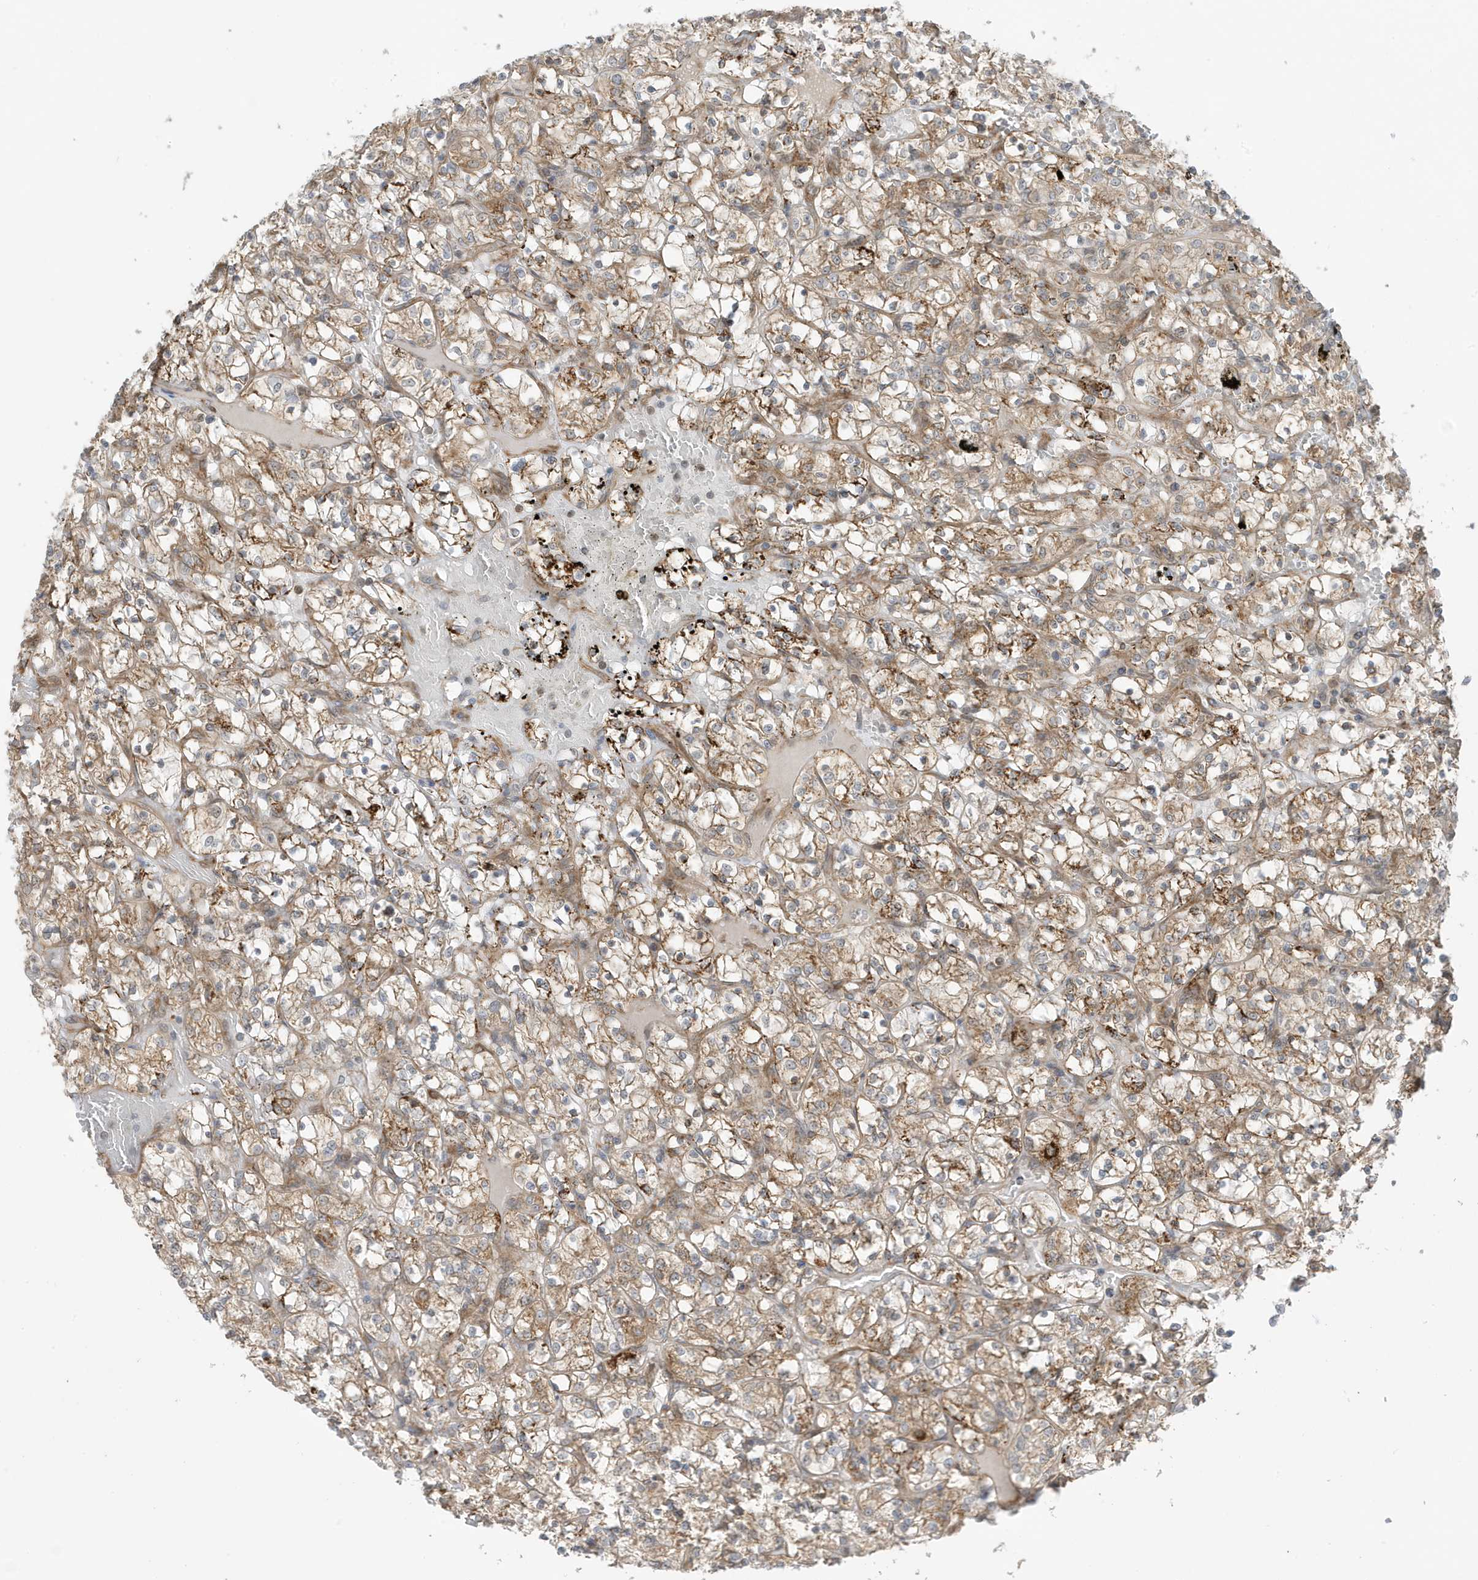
{"staining": {"intensity": "moderate", "quantity": ">75%", "location": "cytoplasmic/membranous"}, "tissue": "renal cancer", "cell_type": "Tumor cells", "image_type": "cancer", "snomed": [{"axis": "morphology", "description": "Adenocarcinoma, NOS"}, {"axis": "topography", "description": "Kidney"}], "caption": "Moderate cytoplasmic/membranous expression for a protein is seen in about >75% of tumor cells of renal cancer (adenocarcinoma) using immunohistochemistry.", "gene": "DHX36", "patient": {"sex": "female", "age": 69}}